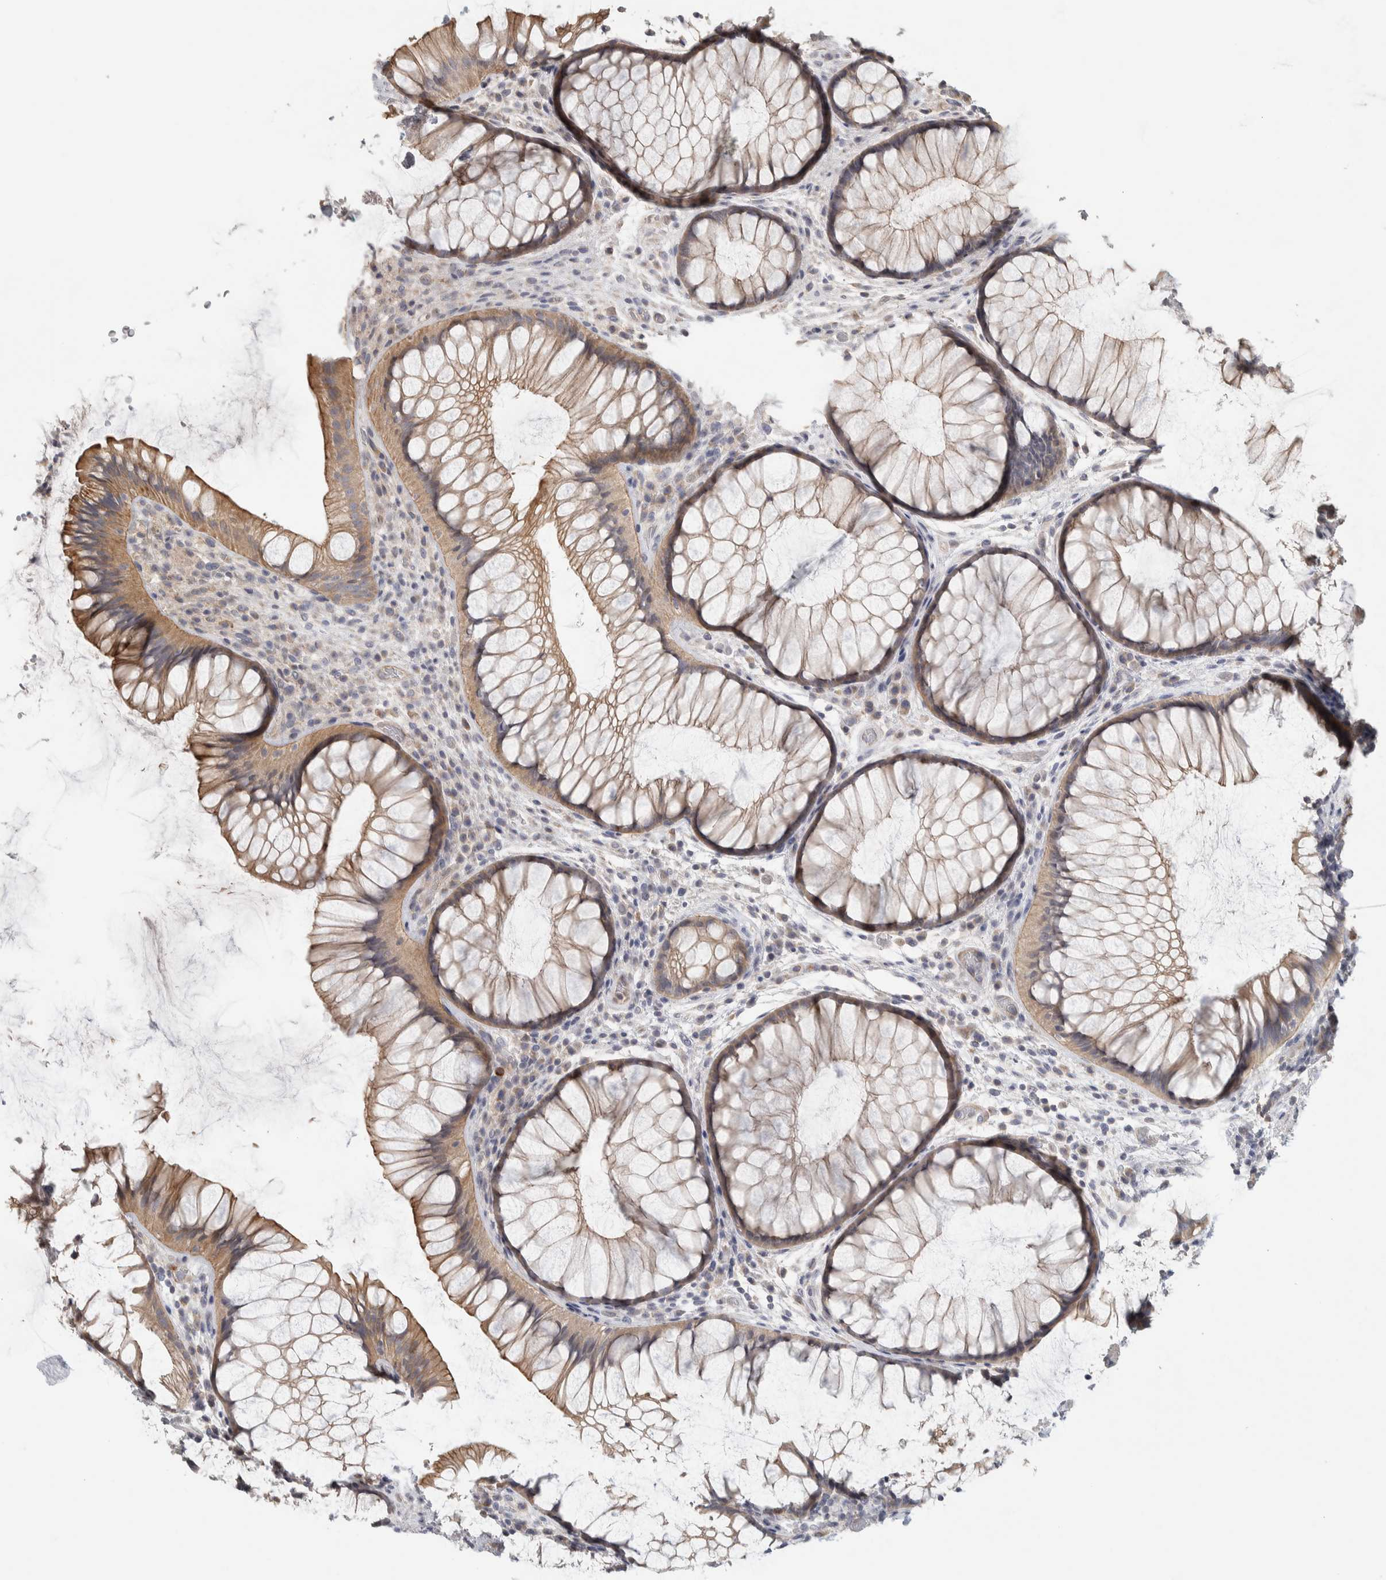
{"staining": {"intensity": "moderate", "quantity": ">75%", "location": "cytoplasmic/membranous"}, "tissue": "rectum", "cell_type": "Glandular cells", "image_type": "normal", "snomed": [{"axis": "morphology", "description": "Normal tissue, NOS"}, {"axis": "topography", "description": "Rectum"}], "caption": "Immunohistochemical staining of unremarkable human rectum reveals medium levels of moderate cytoplasmic/membranous positivity in approximately >75% of glandular cells. (Stains: DAB in brown, nuclei in blue, Microscopy: brightfield microscopy at high magnification).", "gene": "DCXR", "patient": {"sex": "male", "age": 51}}